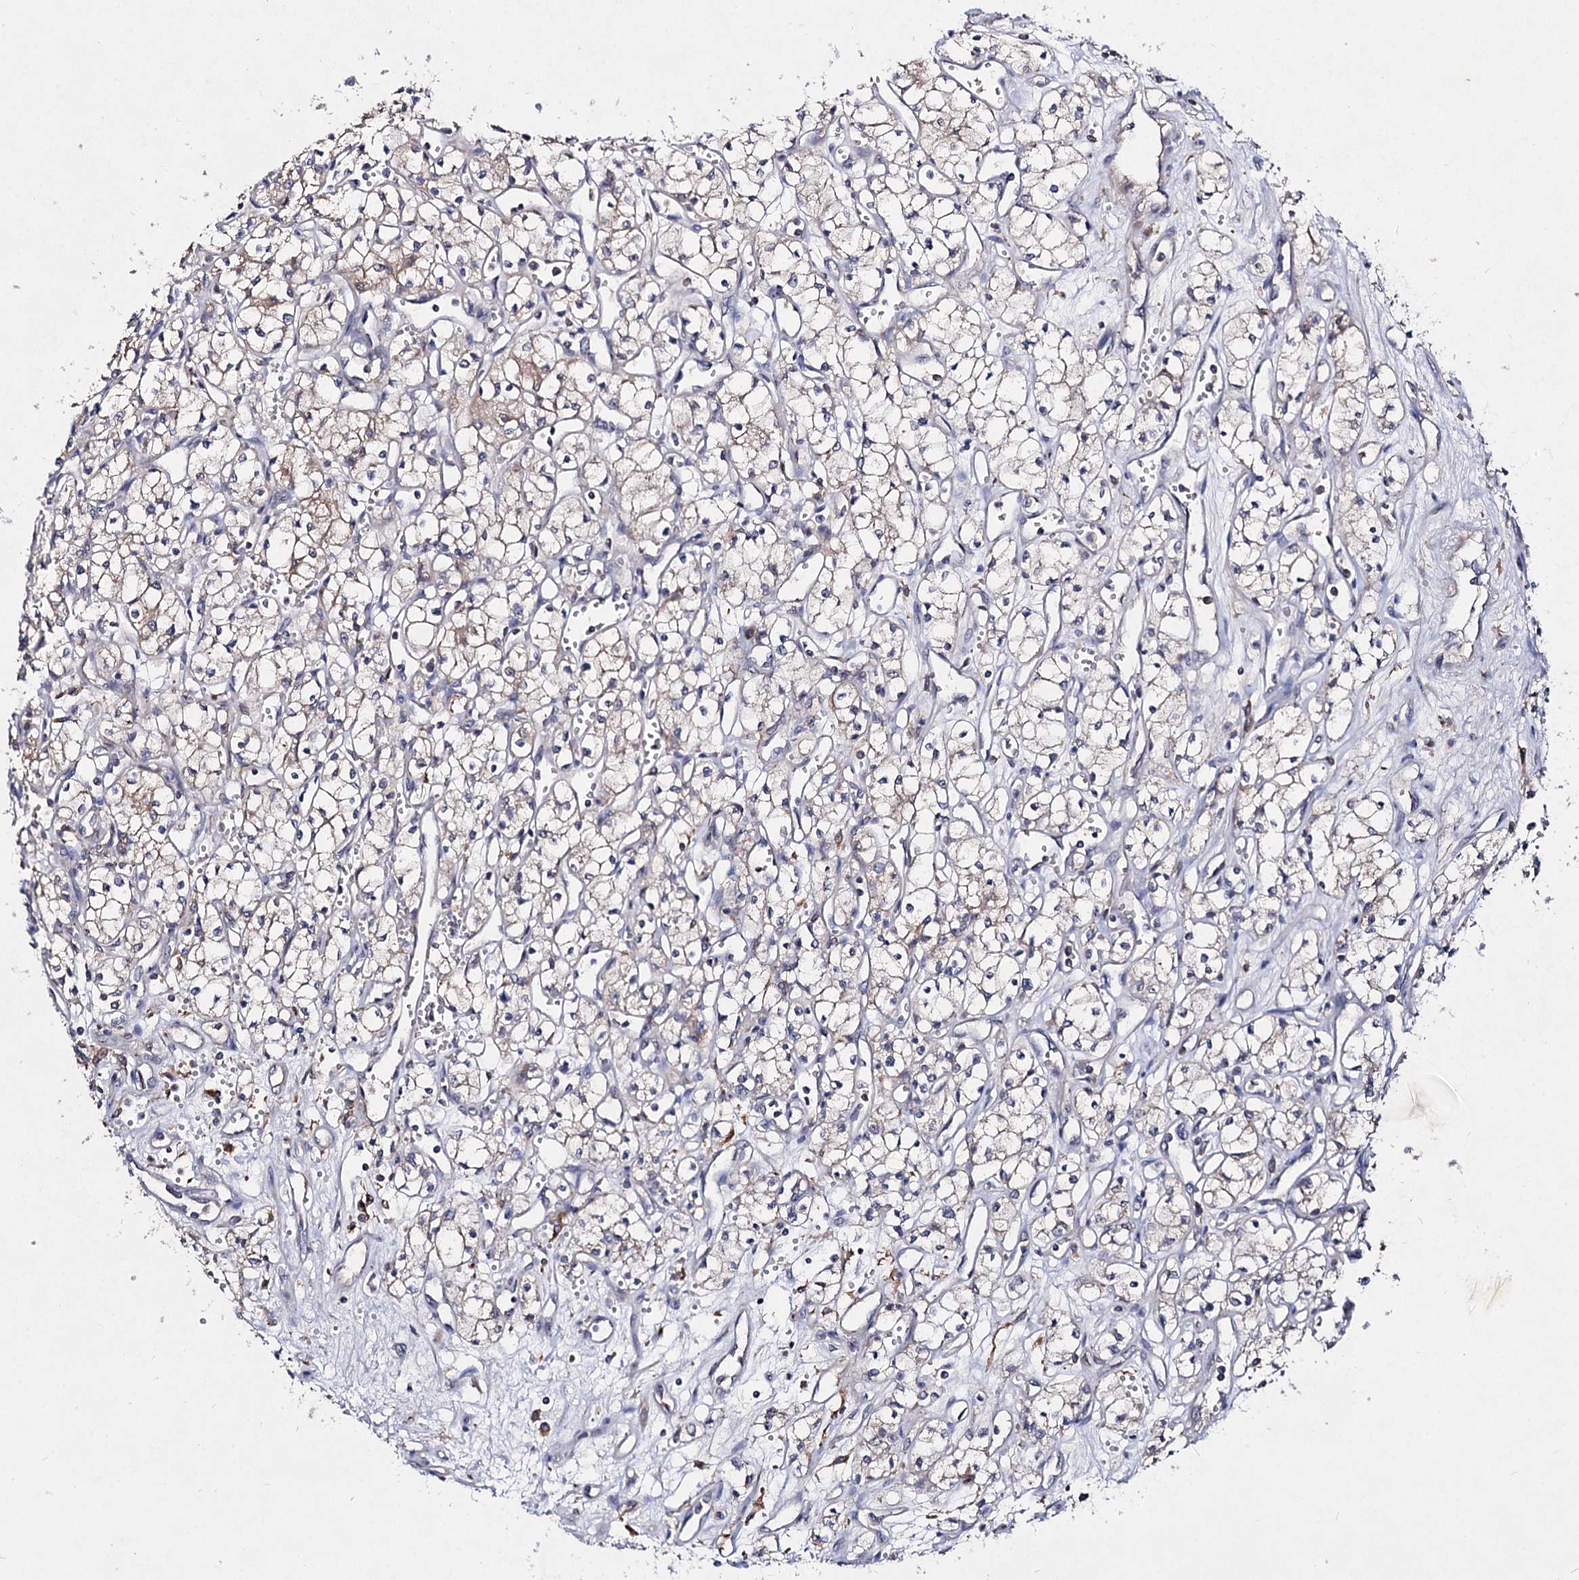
{"staining": {"intensity": "negative", "quantity": "none", "location": "none"}, "tissue": "renal cancer", "cell_type": "Tumor cells", "image_type": "cancer", "snomed": [{"axis": "morphology", "description": "Adenocarcinoma, NOS"}, {"axis": "topography", "description": "Kidney"}], "caption": "Immunohistochemistry photomicrograph of human adenocarcinoma (renal) stained for a protein (brown), which exhibits no expression in tumor cells.", "gene": "ACTR6", "patient": {"sex": "male", "age": 59}}